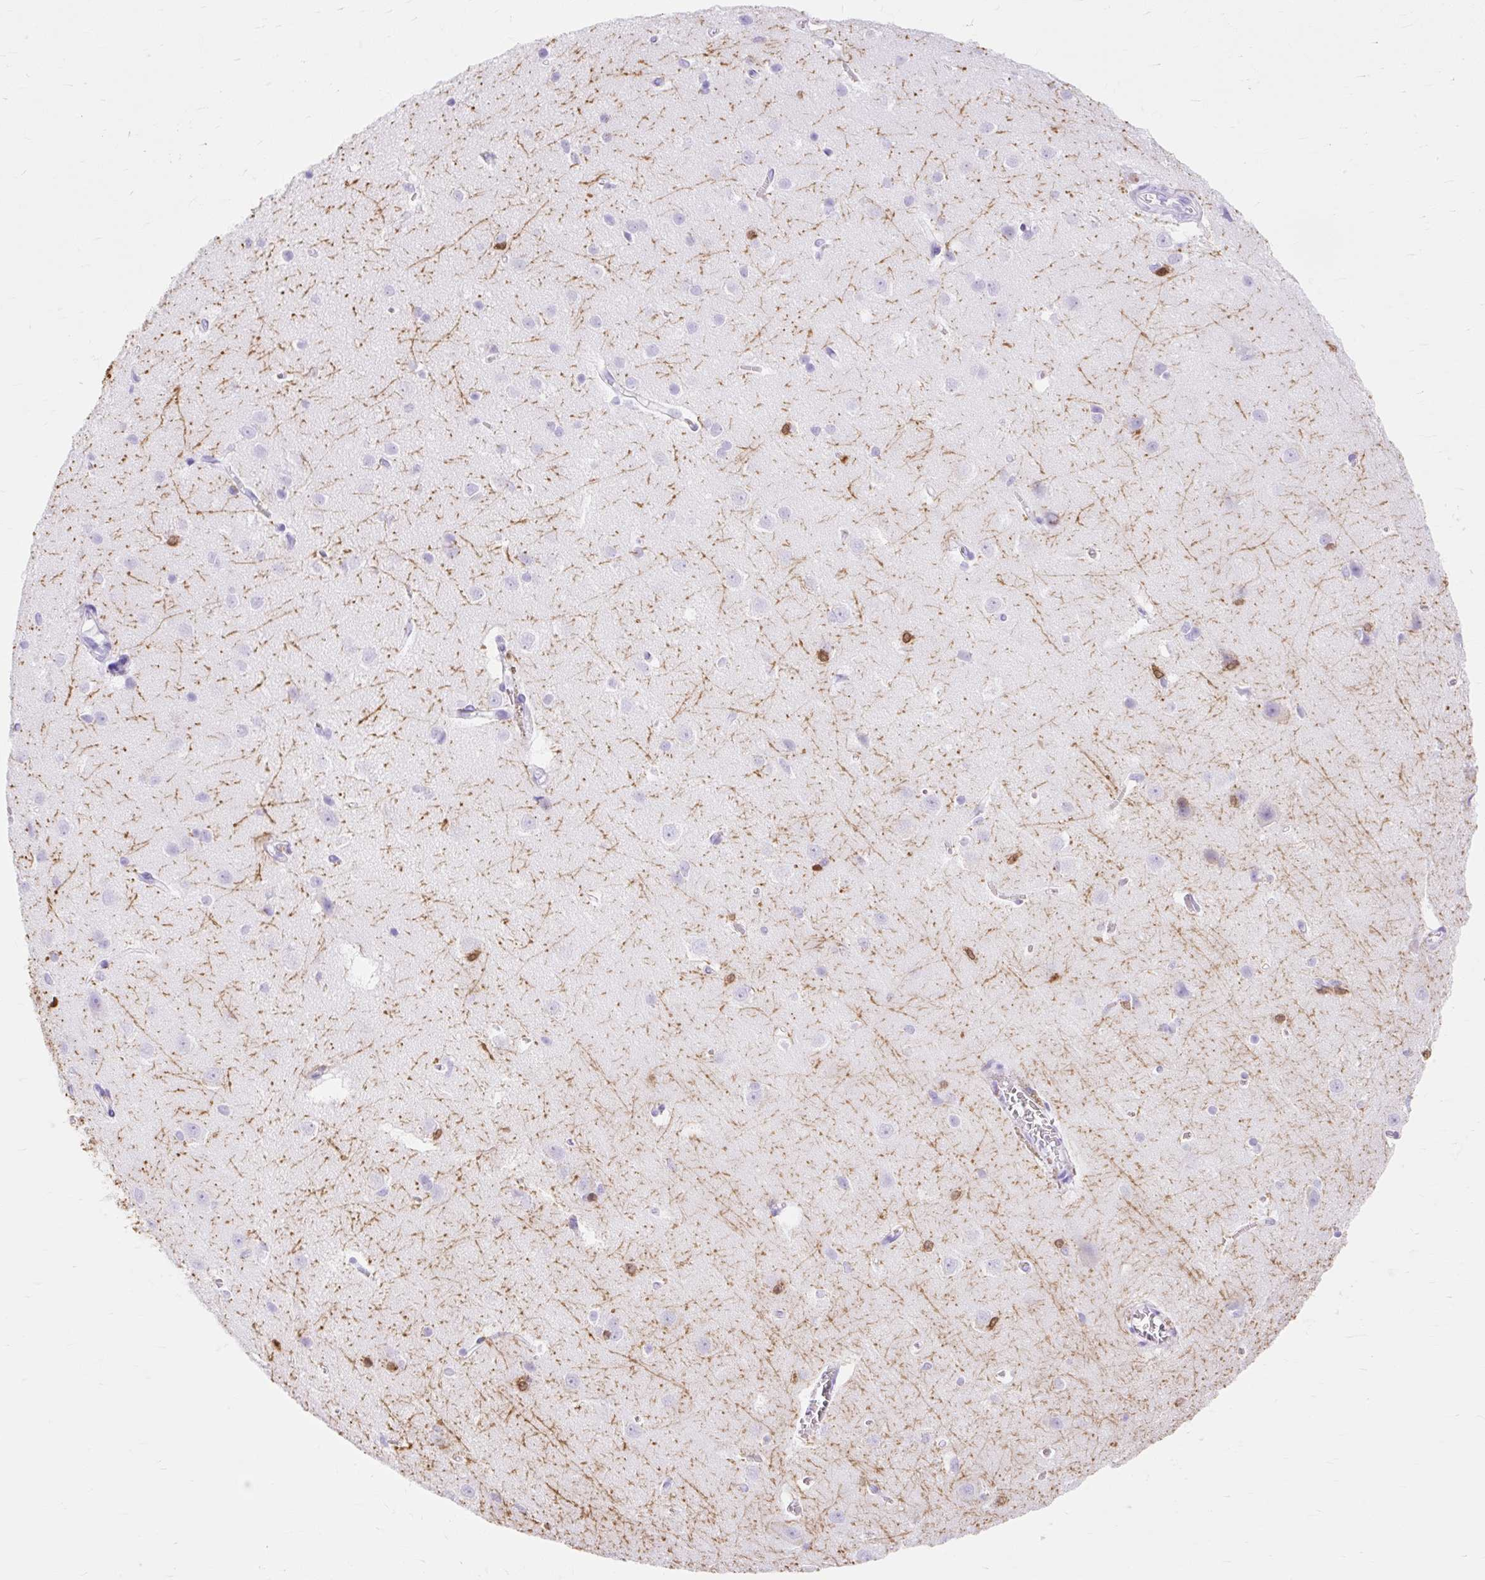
{"staining": {"intensity": "negative", "quantity": "none", "location": "none"}, "tissue": "cerebral cortex", "cell_type": "Endothelial cells", "image_type": "normal", "snomed": [{"axis": "morphology", "description": "Normal tissue, NOS"}, {"axis": "topography", "description": "Cerebral cortex"}], "caption": "IHC of unremarkable cerebral cortex displays no expression in endothelial cells. The staining was performed using DAB to visualize the protein expression in brown, while the nuclei were stained in blue with hematoxylin (Magnification: 20x).", "gene": "MBP", "patient": {"sex": "male", "age": 37}}